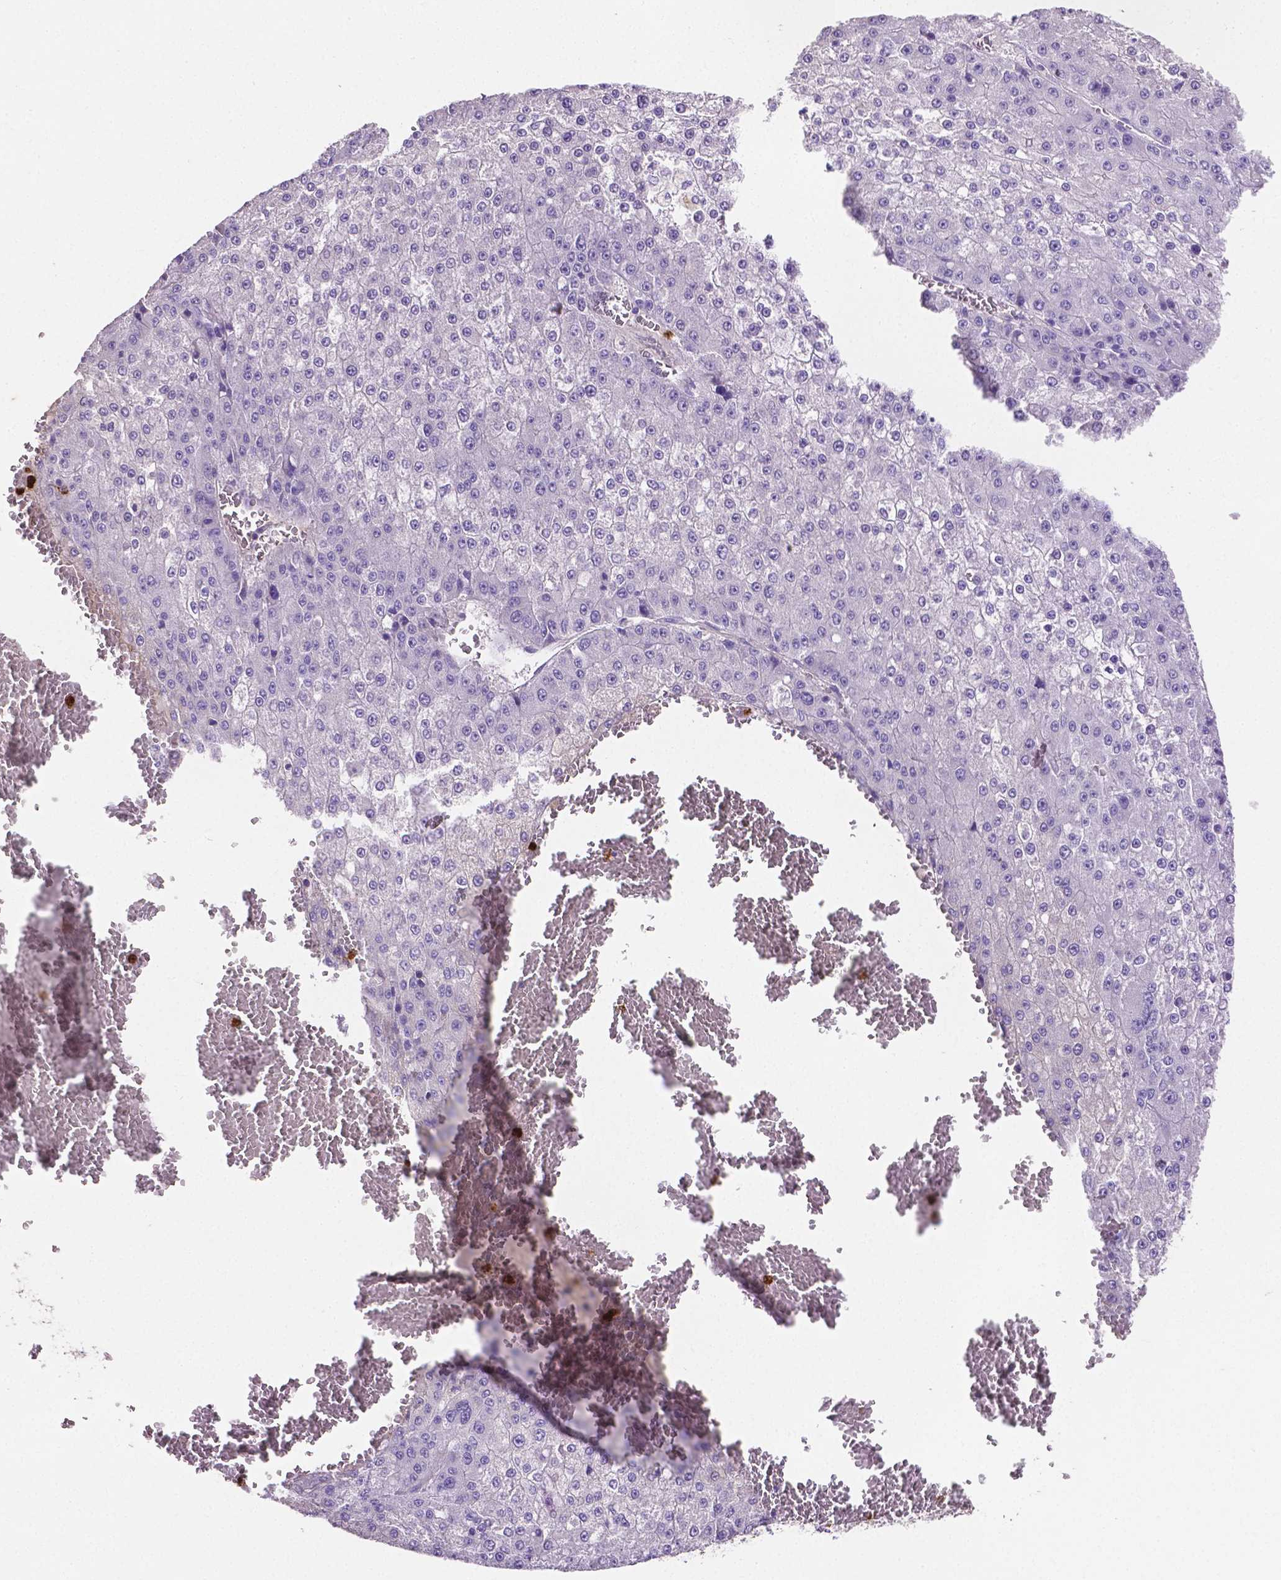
{"staining": {"intensity": "negative", "quantity": "none", "location": "none"}, "tissue": "liver cancer", "cell_type": "Tumor cells", "image_type": "cancer", "snomed": [{"axis": "morphology", "description": "Carcinoma, Hepatocellular, NOS"}, {"axis": "topography", "description": "Liver"}], "caption": "Tumor cells are negative for brown protein staining in liver hepatocellular carcinoma.", "gene": "MMP9", "patient": {"sex": "female", "age": 73}}